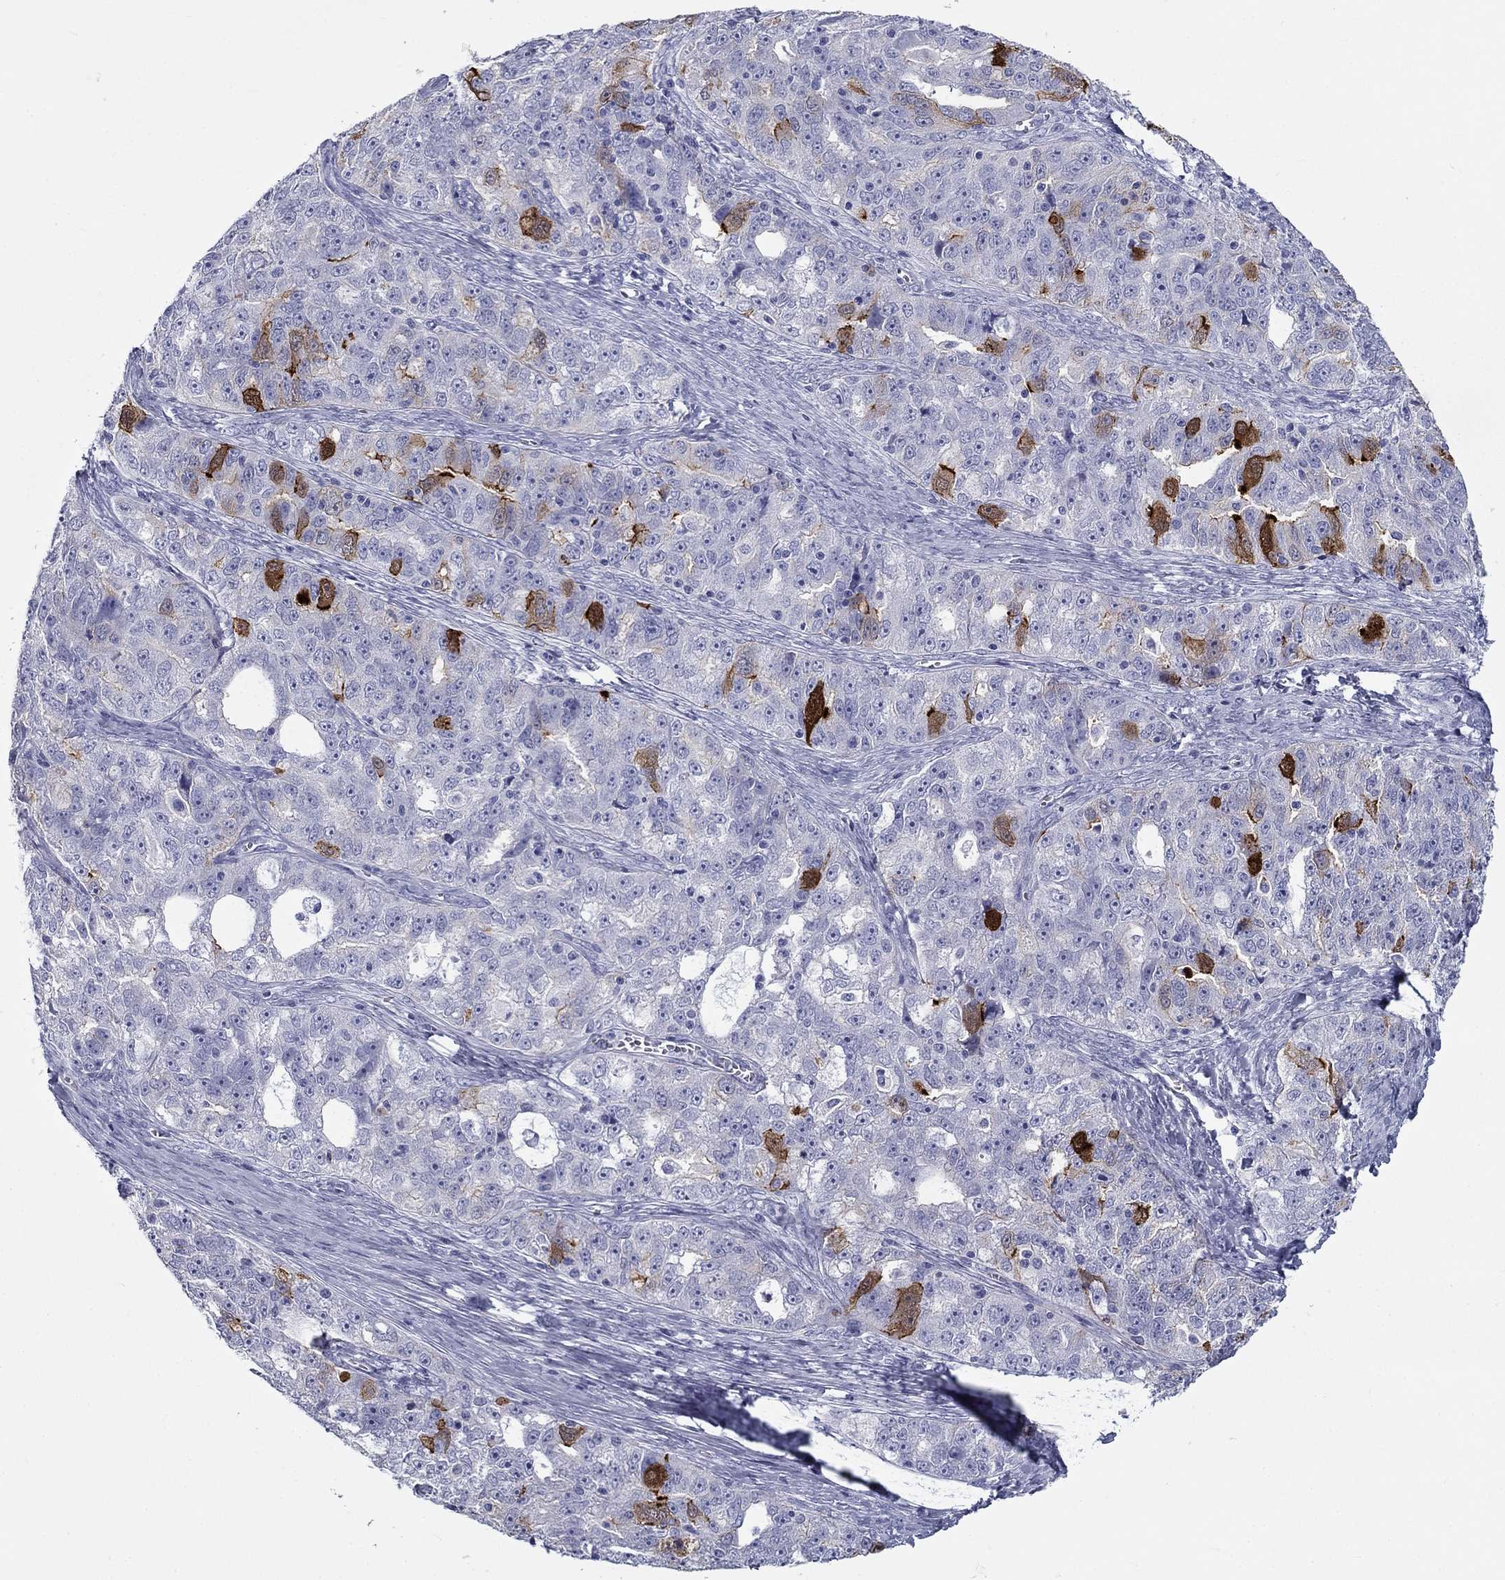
{"staining": {"intensity": "strong", "quantity": "<25%", "location": "cytoplasmic/membranous"}, "tissue": "ovarian cancer", "cell_type": "Tumor cells", "image_type": "cancer", "snomed": [{"axis": "morphology", "description": "Cystadenocarcinoma, serous, NOS"}, {"axis": "topography", "description": "Ovary"}], "caption": "Immunohistochemistry (IHC) staining of ovarian serous cystadenocarcinoma, which demonstrates medium levels of strong cytoplasmic/membranous staining in approximately <25% of tumor cells indicating strong cytoplasmic/membranous protein expression. The staining was performed using DAB (brown) for protein detection and nuclei were counterstained in hematoxylin (blue).", "gene": "DNALI1", "patient": {"sex": "female", "age": 51}}